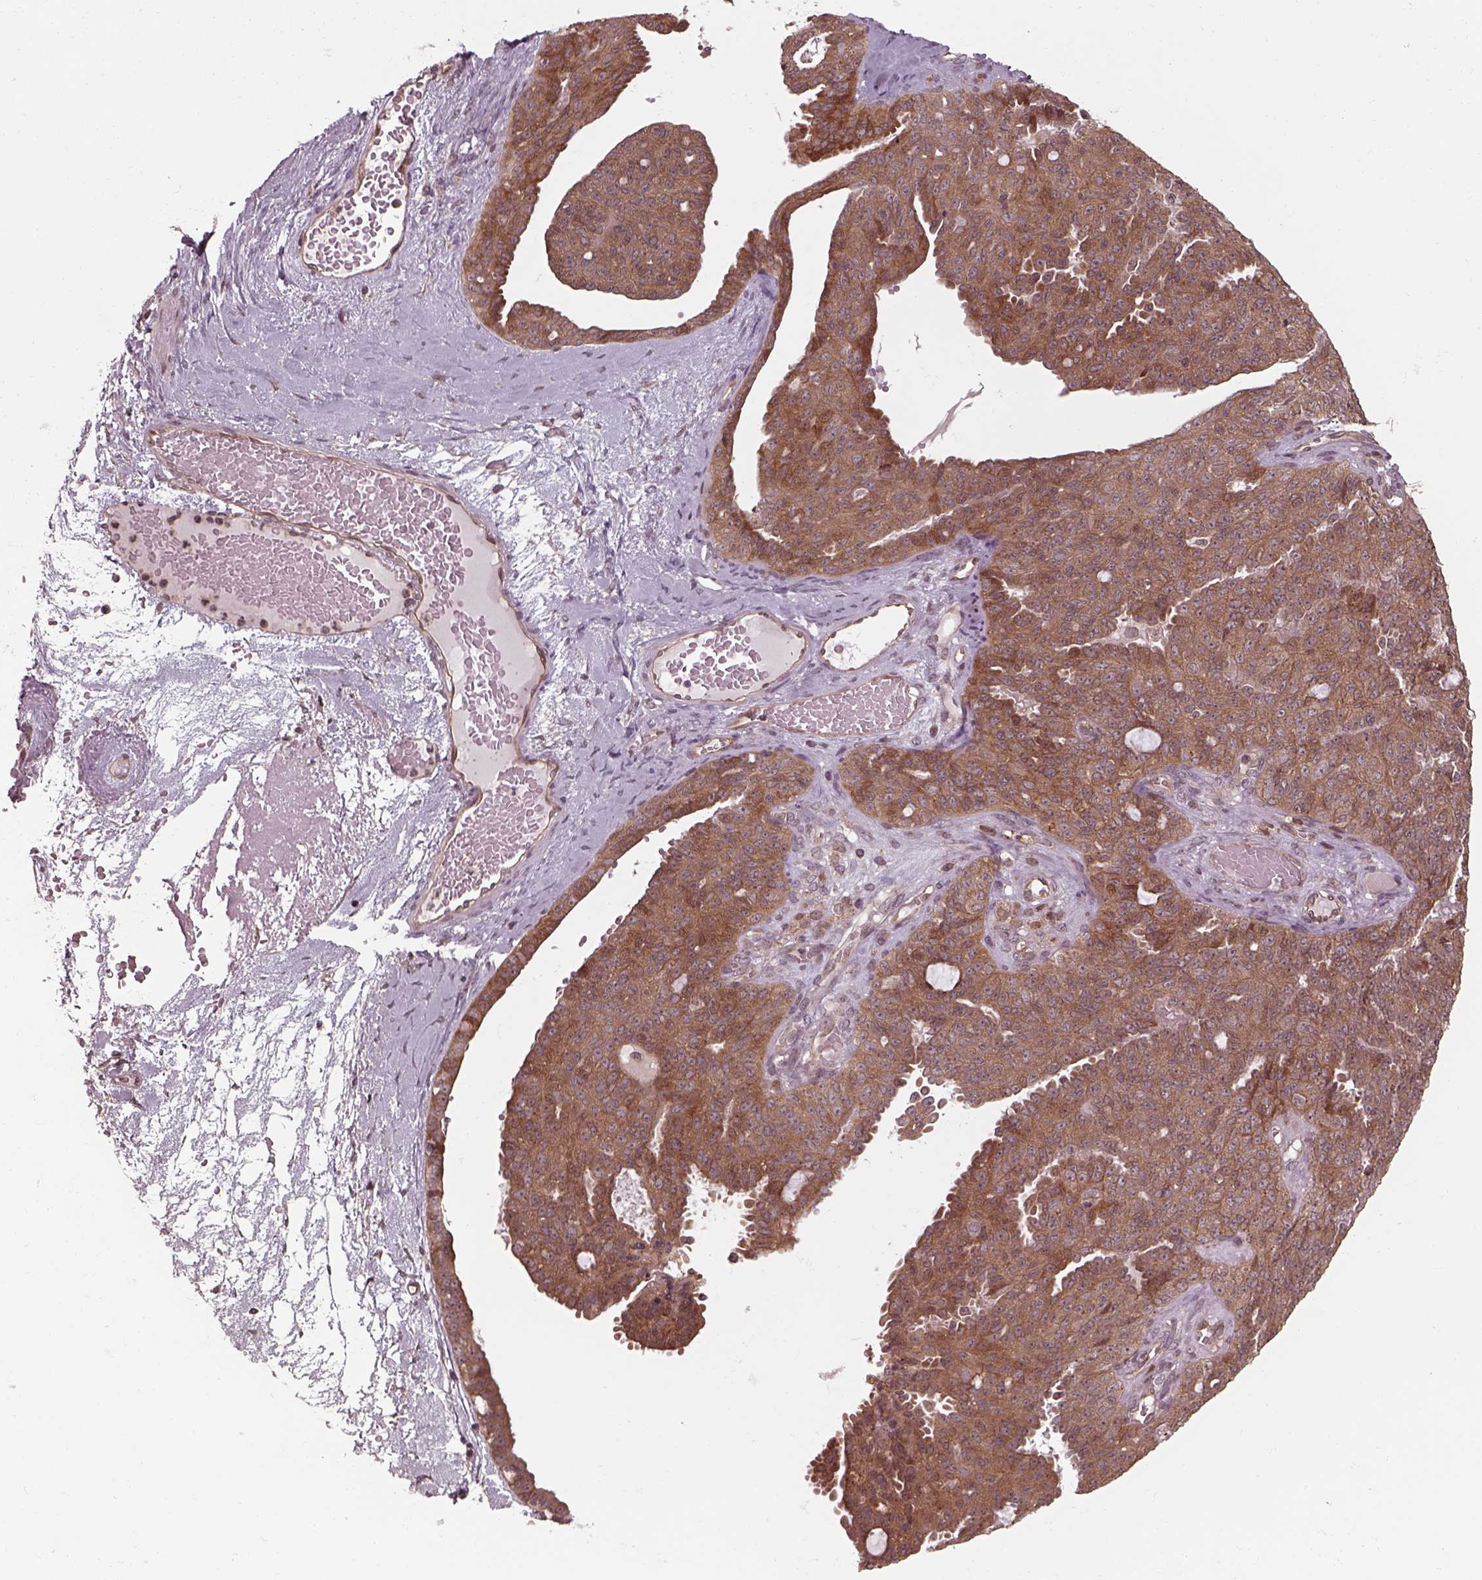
{"staining": {"intensity": "moderate", "quantity": ">75%", "location": "cytoplasmic/membranous"}, "tissue": "ovarian cancer", "cell_type": "Tumor cells", "image_type": "cancer", "snomed": [{"axis": "morphology", "description": "Cystadenocarcinoma, serous, NOS"}, {"axis": "topography", "description": "Ovary"}], "caption": "Ovarian cancer tissue displays moderate cytoplasmic/membranous positivity in about >75% of tumor cells The protein is stained brown, and the nuclei are stained in blue (DAB (3,3'-diaminobenzidine) IHC with brightfield microscopy, high magnification).", "gene": "CHMP3", "patient": {"sex": "female", "age": 71}}